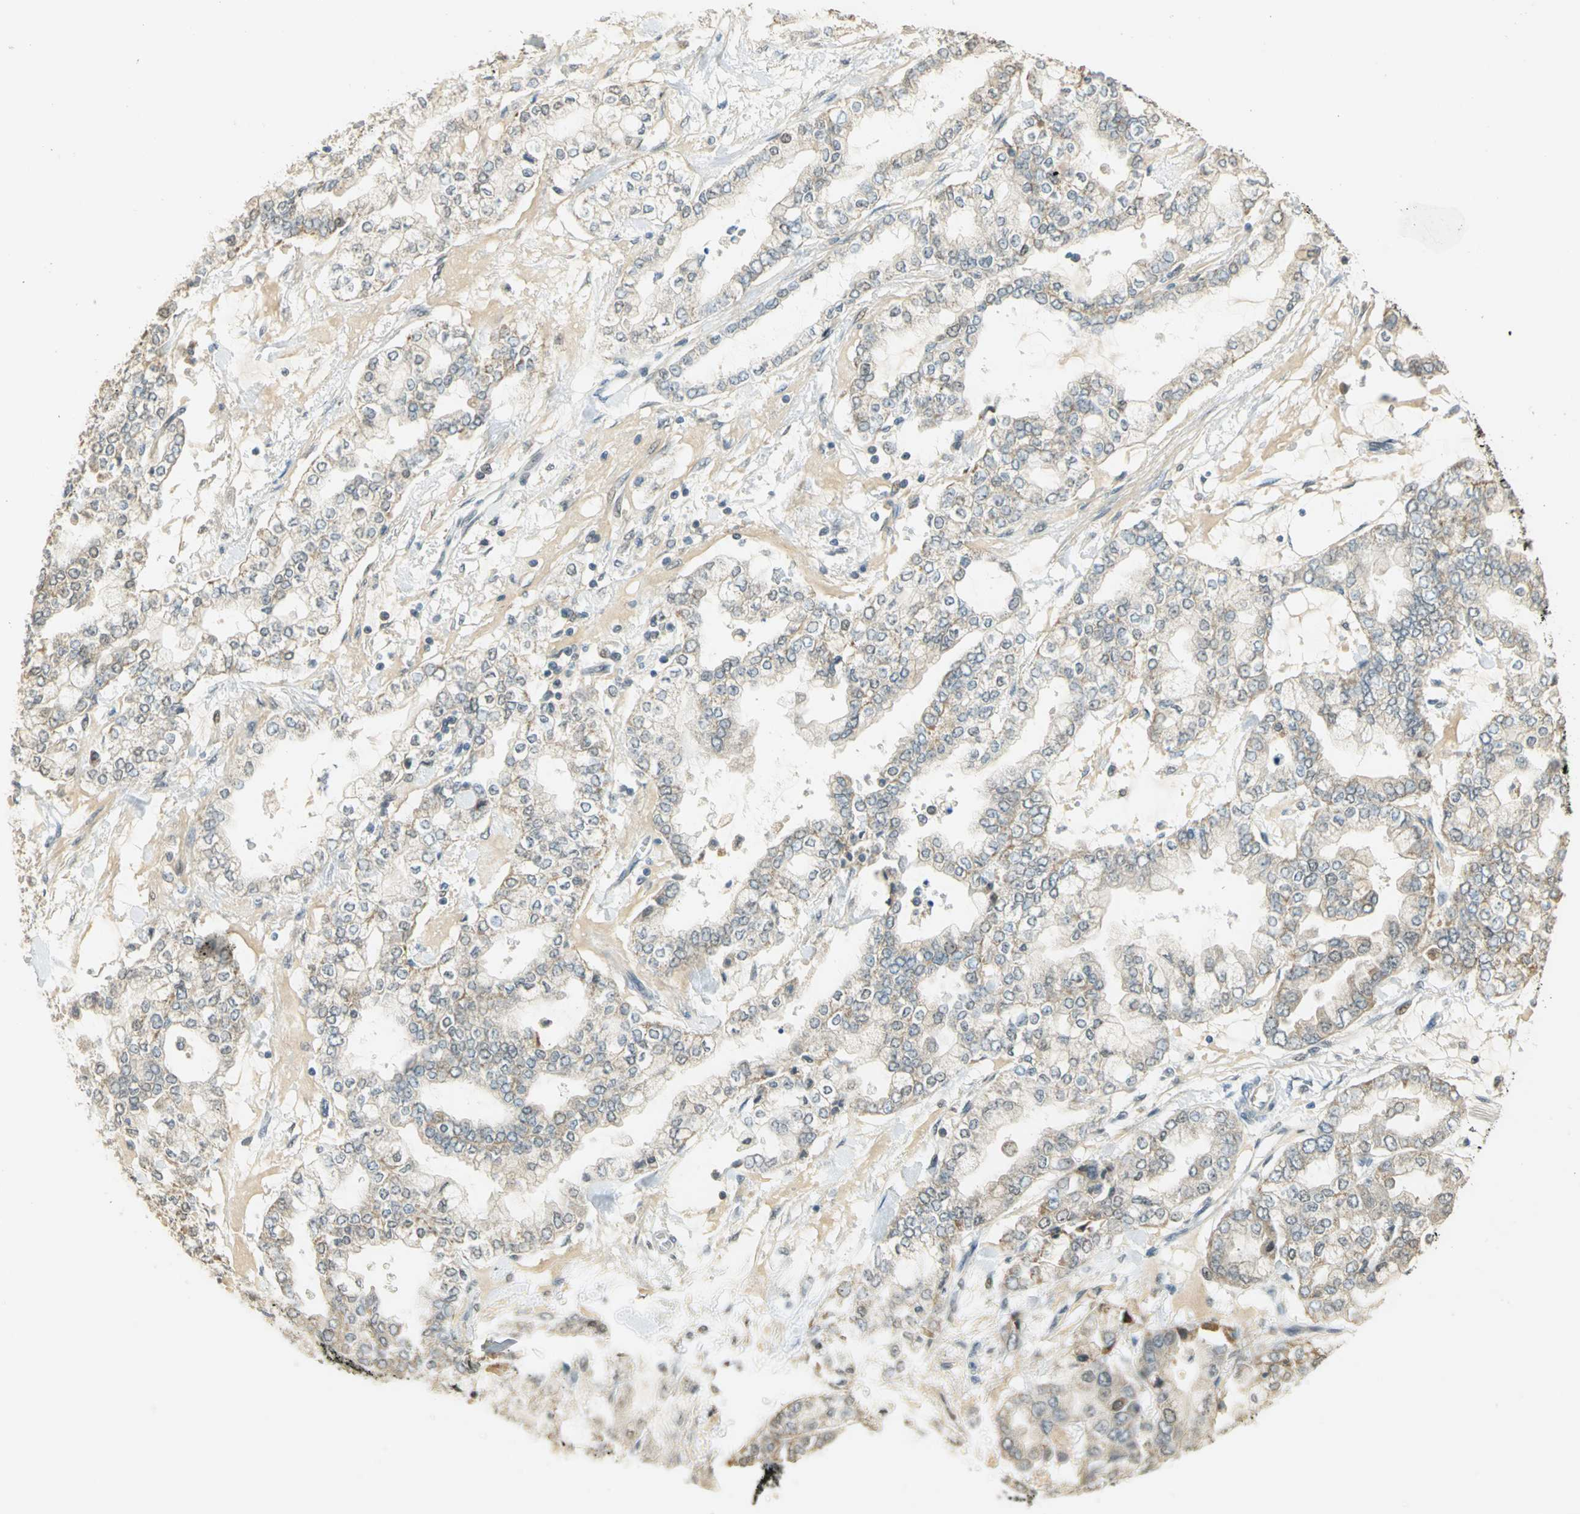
{"staining": {"intensity": "weak", "quantity": ">75%", "location": "cytoplasmic/membranous"}, "tissue": "stomach cancer", "cell_type": "Tumor cells", "image_type": "cancer", "snomed": [{"axis": "morphology", "description": "Normal tissue, NOS"}, {"axis": "morphology", "description": "Adenocarcinoma, NOS"}, {"axis": "topography", "description": "Stomach, upper"}, {"axis": "topography", "description": "Stomach"}], "caption": "An IHC image of tumor tissue is shown. Protein staining in brown shows weak cytoplasmic/membranous positivity in adenocarcinoma (stomach) within tumor cells.", "gene": "HDHD5", "patient": {"sex": "male", "age": 76}}